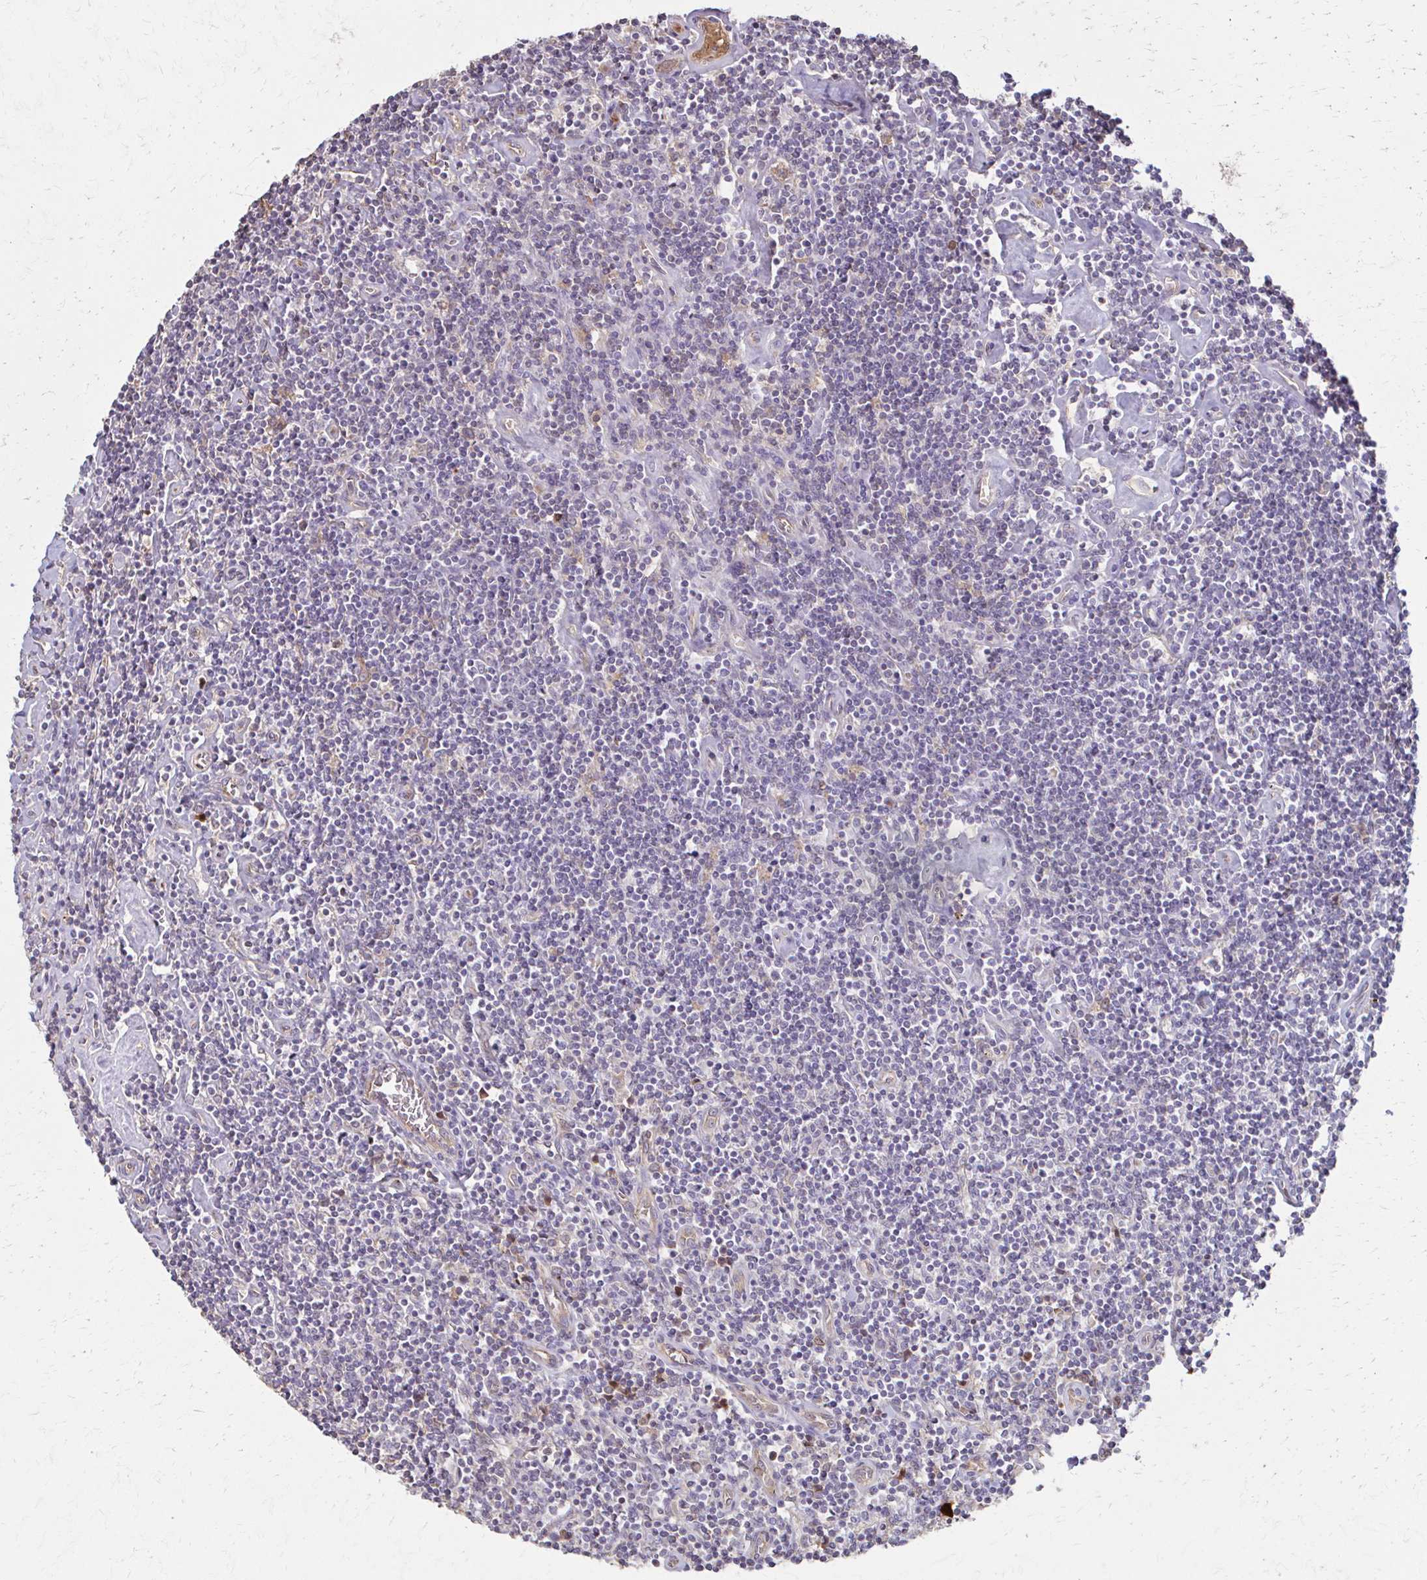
{"staining": {"intensity": "negative", "quantity": "none", "location": "none"}, "tissue": "lymphoma", "cell_type": "Tumor cells", "image_type": "cancer", "snomed": [{"axis": "morphology", "description": "Hodgkin's disease, NOS"}, {"axis": "topography", "description": "Lymph node"}], "caption": "Immunohistochemistry (IHC) image of lymphoma stained for a protein (brown), which displays no staining in tumor cells.", "gene": "IL18BP", "patient": {"sex": "male", "age": 40}}